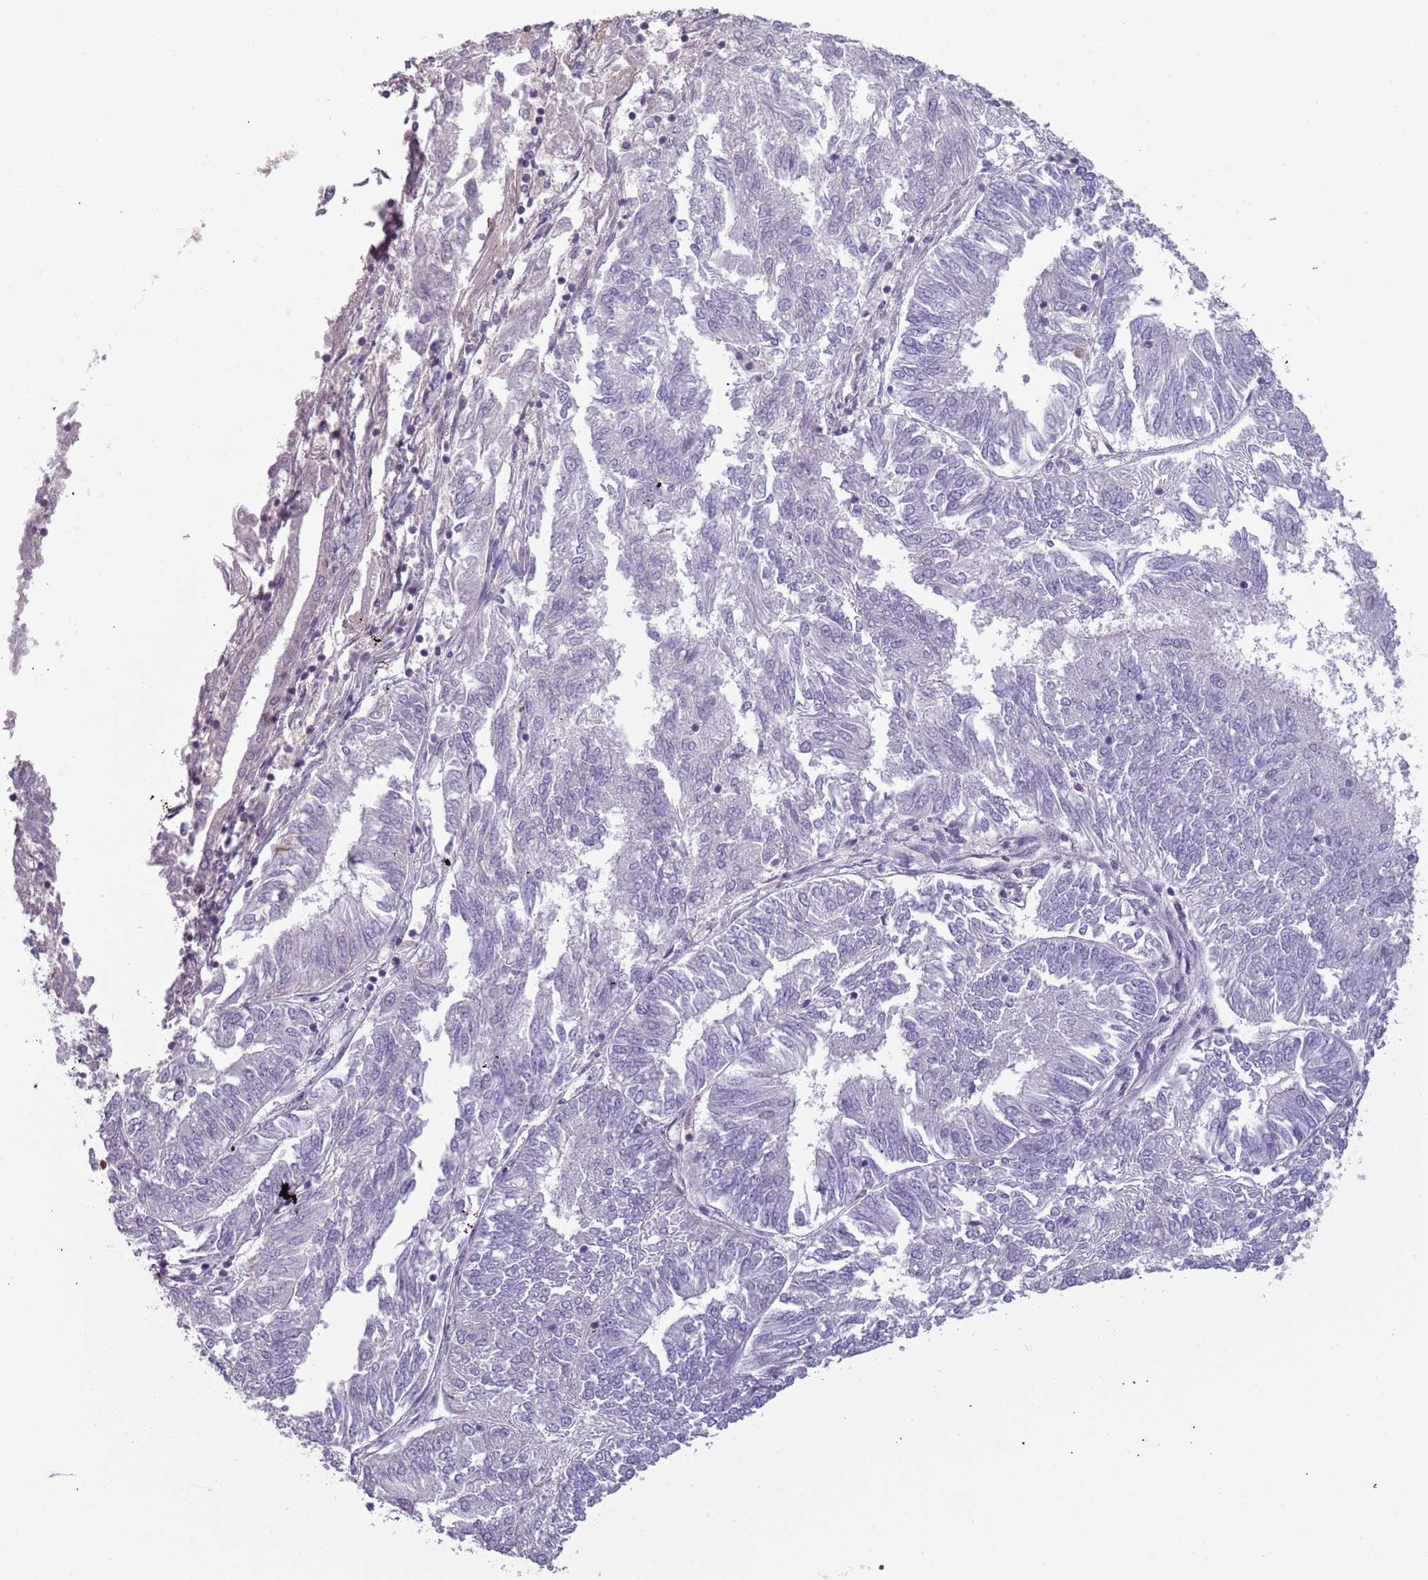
{"staining": {"intensity": "negative", "quantity": "none", "location": "none"}, "tissue": "endometrial cancer", "cell_type": "Tumor cells", "image_type": "cancer", "snomed": [{"axis": "morphology", "description": "Adenocarcinoma, NOS"}, {"axis": "topography", "description": "Endometrium"}], "caption": "High magnification brightfield microscopy of endometrial adenocarcinoma stained with DAB (3,3'-diaminobenzidine) (brown) and counterstained with hematoxylin (blue): tumor cells show no significant expression. Brightfield microscopy of immunohistochemistry (IHC) stained with DAB (3,3'-diaminobenzidine) (brown) and hematoxylin (blue), captured at high magnification.", "gene": "PIEZO1", "patient": {"sex": "female", "age": 58}}